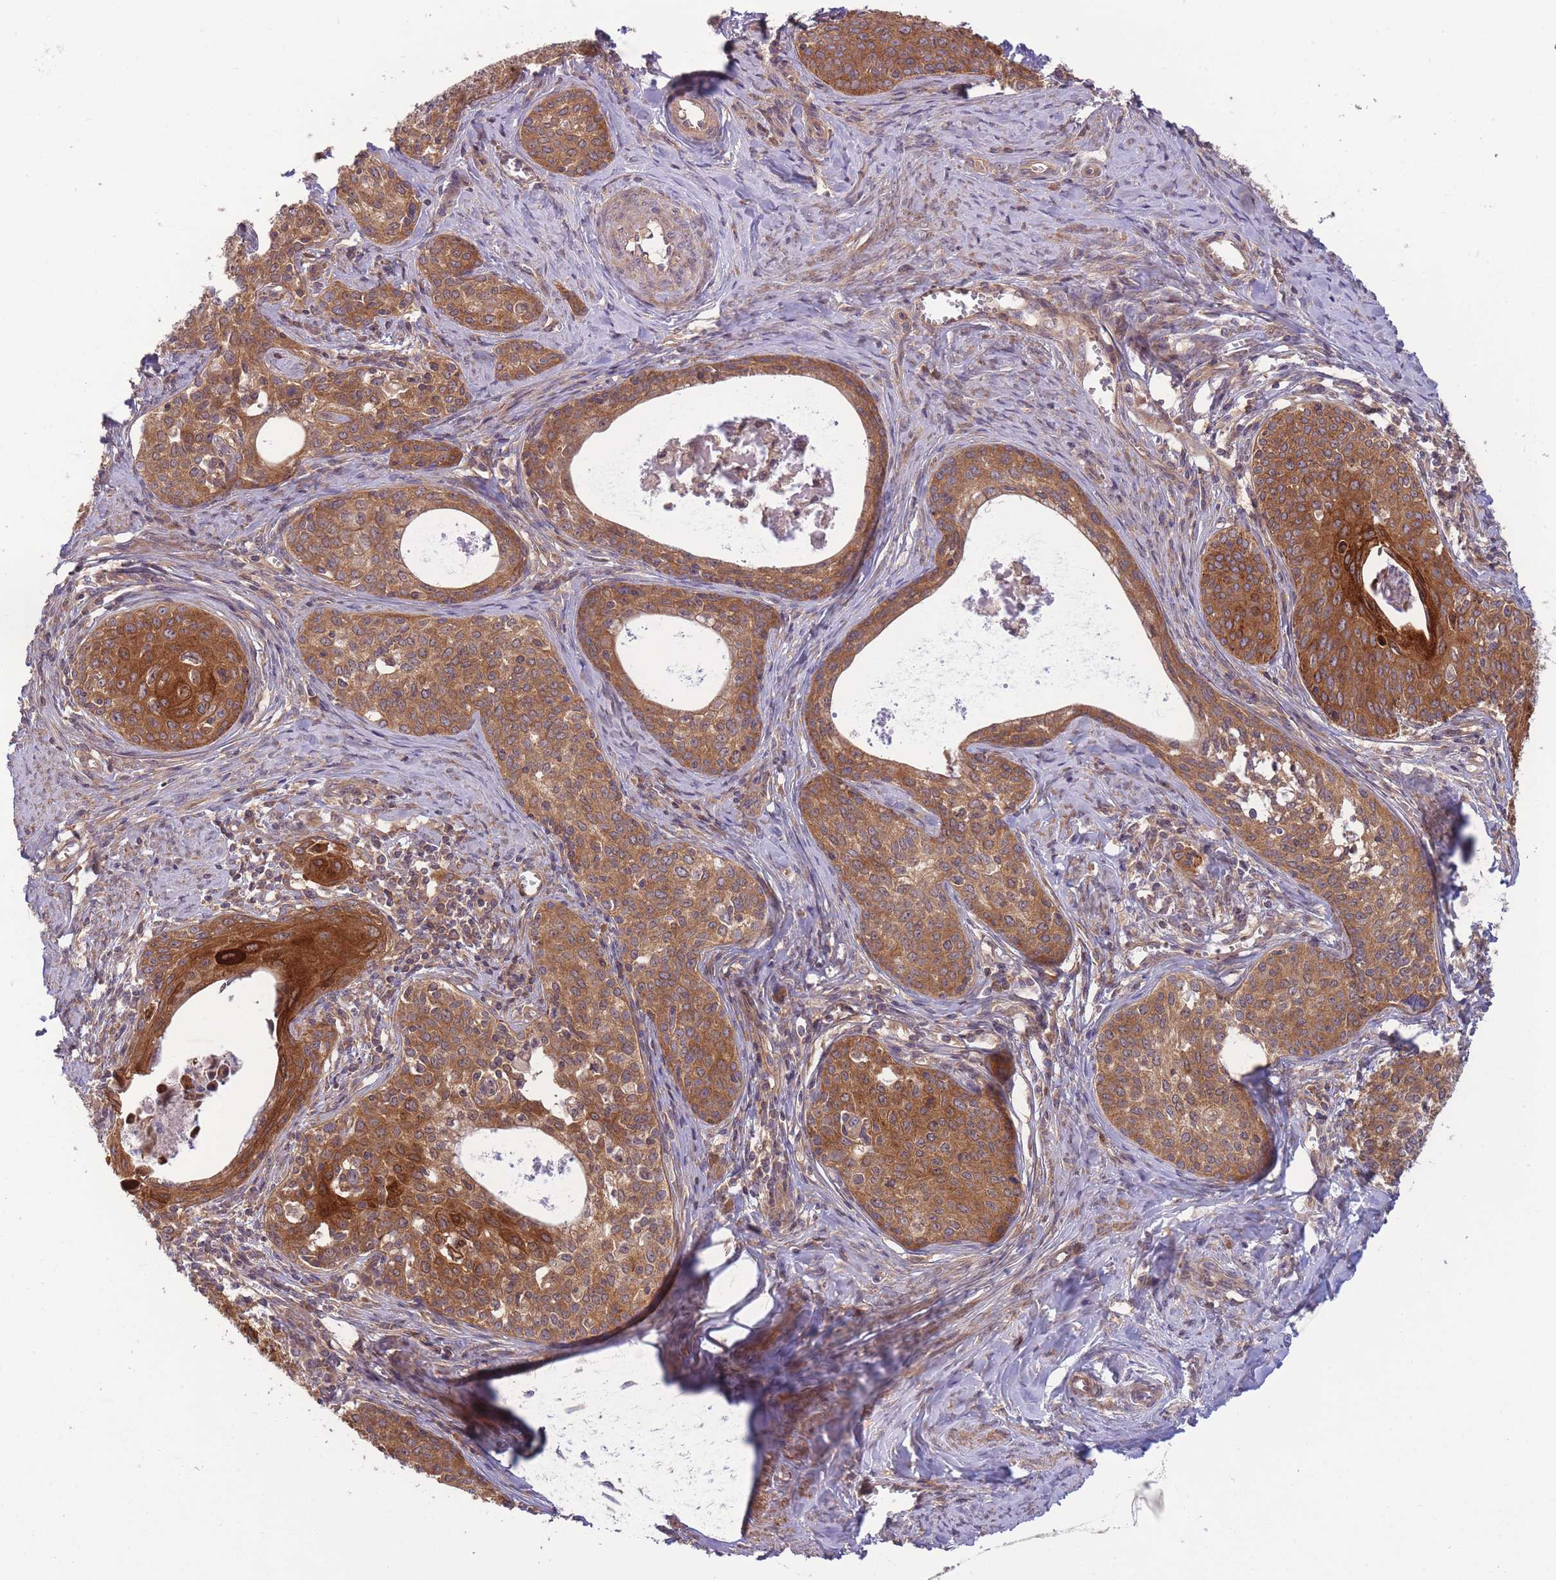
{"staining": {"intensity": "moderate", "quantity": ">75%", "location": "cytoplasmic/membranous"}, "tissue": "cervical cancer", "cell_type": "Tumor cells", "image_type": "cancer", "snomed": [{"axis": "morphology", "description": "Squamous cell carcinoma, NOS"}, {"axis": "morphology", "description": "Adenocarcinoma, NOS"}, {"axis": "topography", "description": "Cervix"}], "caption": "Immunohistochemistry (IHC) (DAB (3,3'-diaminobenzidine)) staining of adenocarcinoma (cervical) reveals moderate cytoplasmic/membranous protein staining in about >75% of tumor cells. (brown staining indicates protein expression, while blue staining denotes nuclei).", "gene": "PFDN6", "patient": {"sex": "female", "age": 52}}